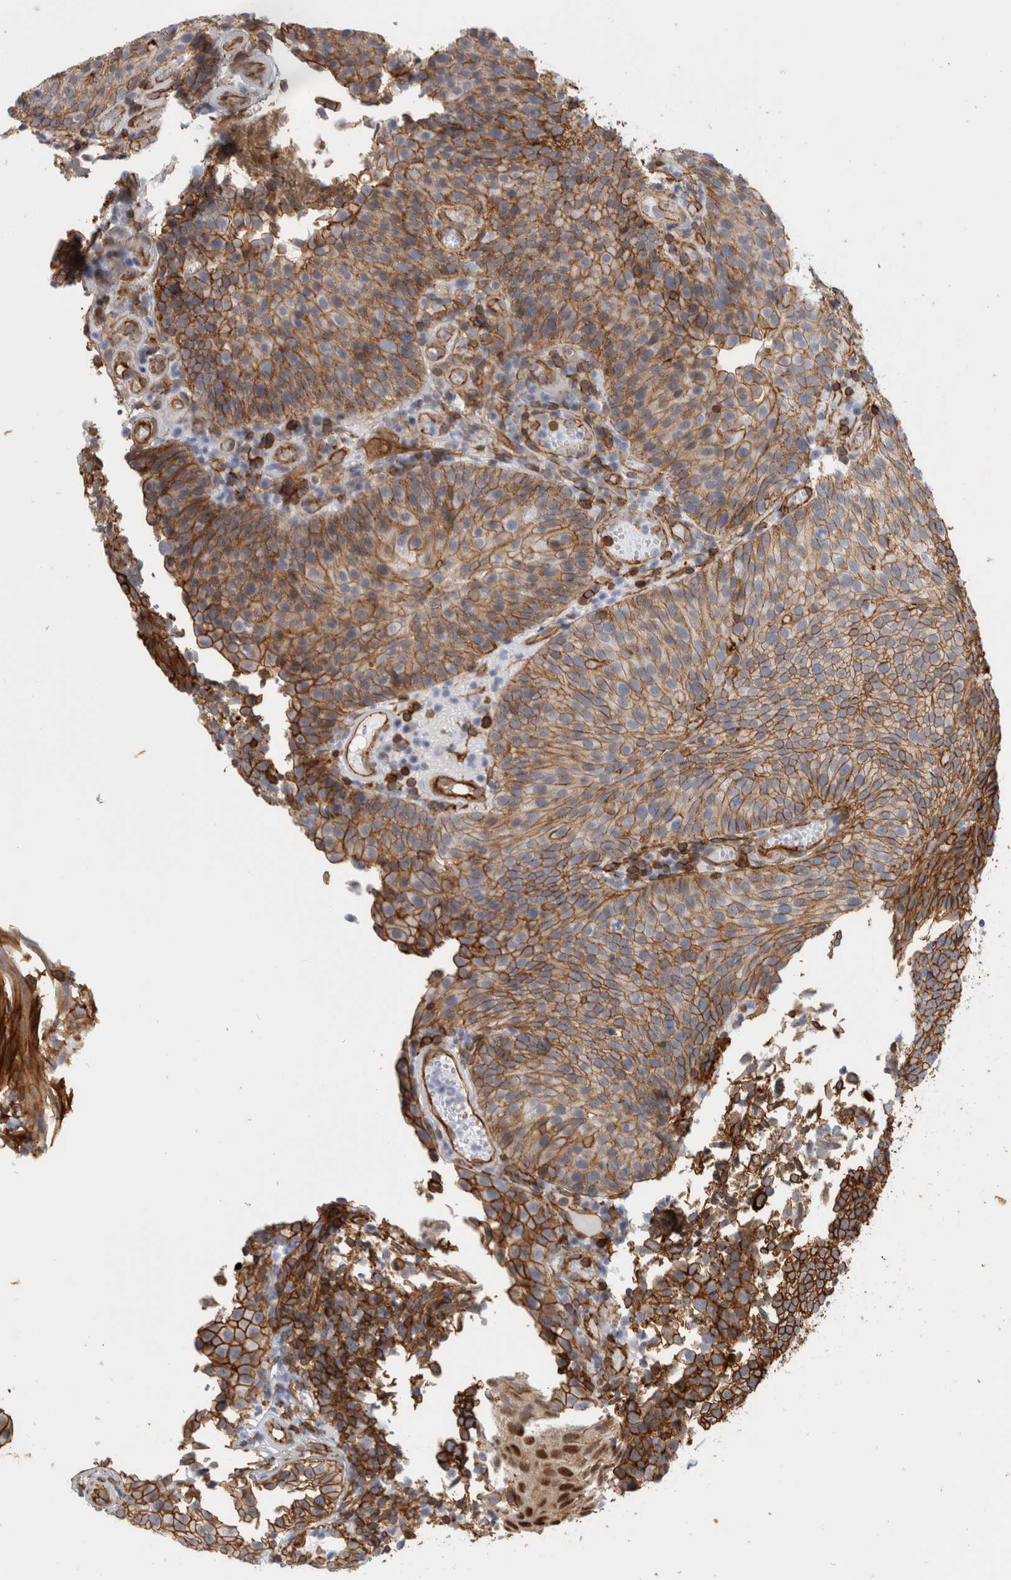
{"staining": {"intensity": "moderate", "quantity": ">75%", "location": "cytoplasmic/membranous"}, "tissue": "urothelial cancer", "cell_type": "Tumor cells", "image_type": "cancer", "snomed": [{"axis": "morphology", "description": "Urothelial carcinoma, Low grade"}, {"axis": "topography", "description": "Urinary bladder"}], "caption": "Immunohistochemistry (IHC) histopathology image of urothelial cancer stained for a protein (brown), which exhibits medium levels of moderate cytoplasmic/membranous positivity in about >75% of tumor cells.", "gene": "AHNAK", "patient": {"sex": "male", "age": 86}}